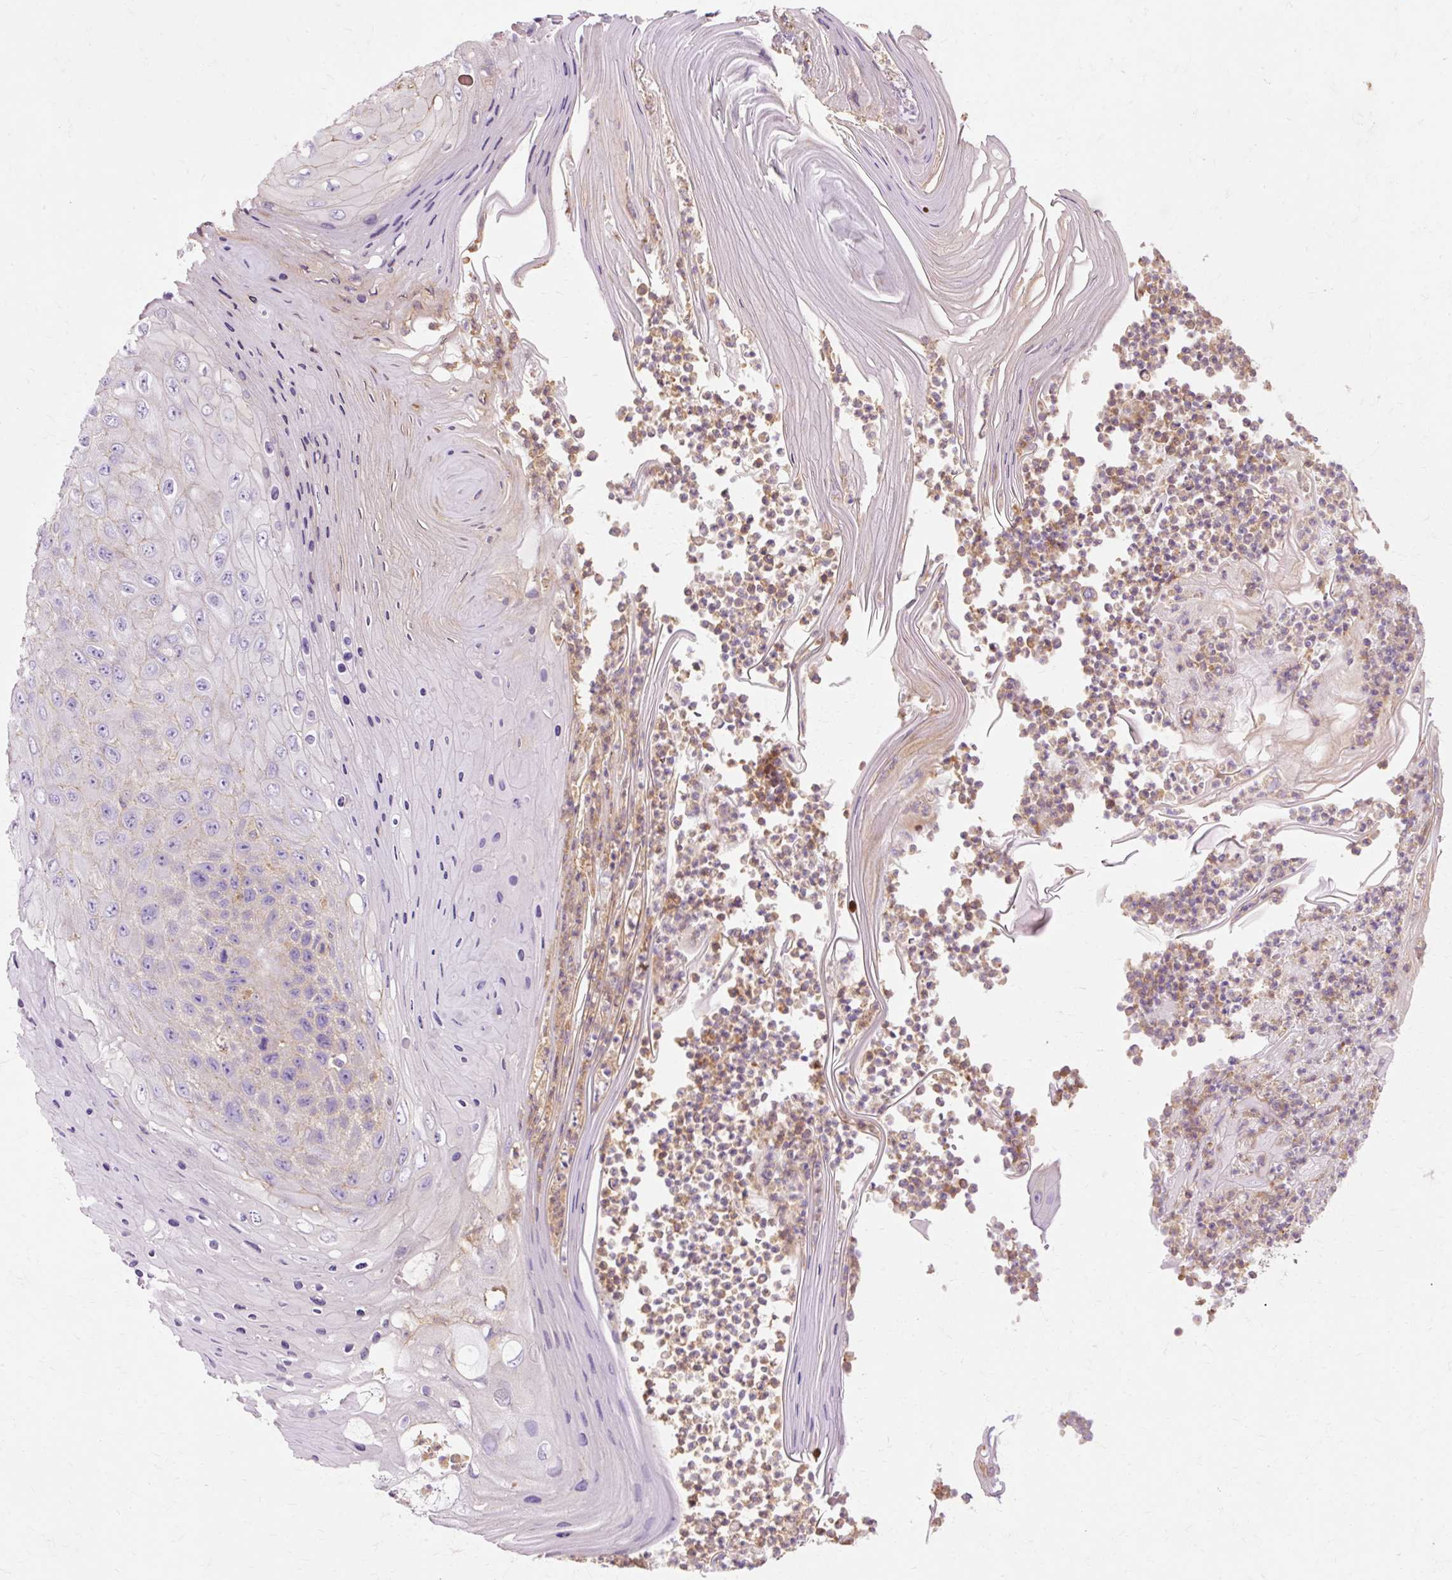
{"staining": {"intensity": "negative", "quantity": "none", "location": "none"}, "tissue": "skin cancer", "cell_type": "Tumor cells", "image_type": "cancer", "snomed": [{"axis": "morphology", "description": "Squamous cell carcinoma, NOS"}, {"axis": "topography", "description": "Skin"}], "caption": "Immunohistochemical staining of human skin cancer (squamous cell carcinoma) reveals no significant staining in tumor cells.", "gene": "TBC1D2B", "patient": {"sex": "female", "age": 88}}